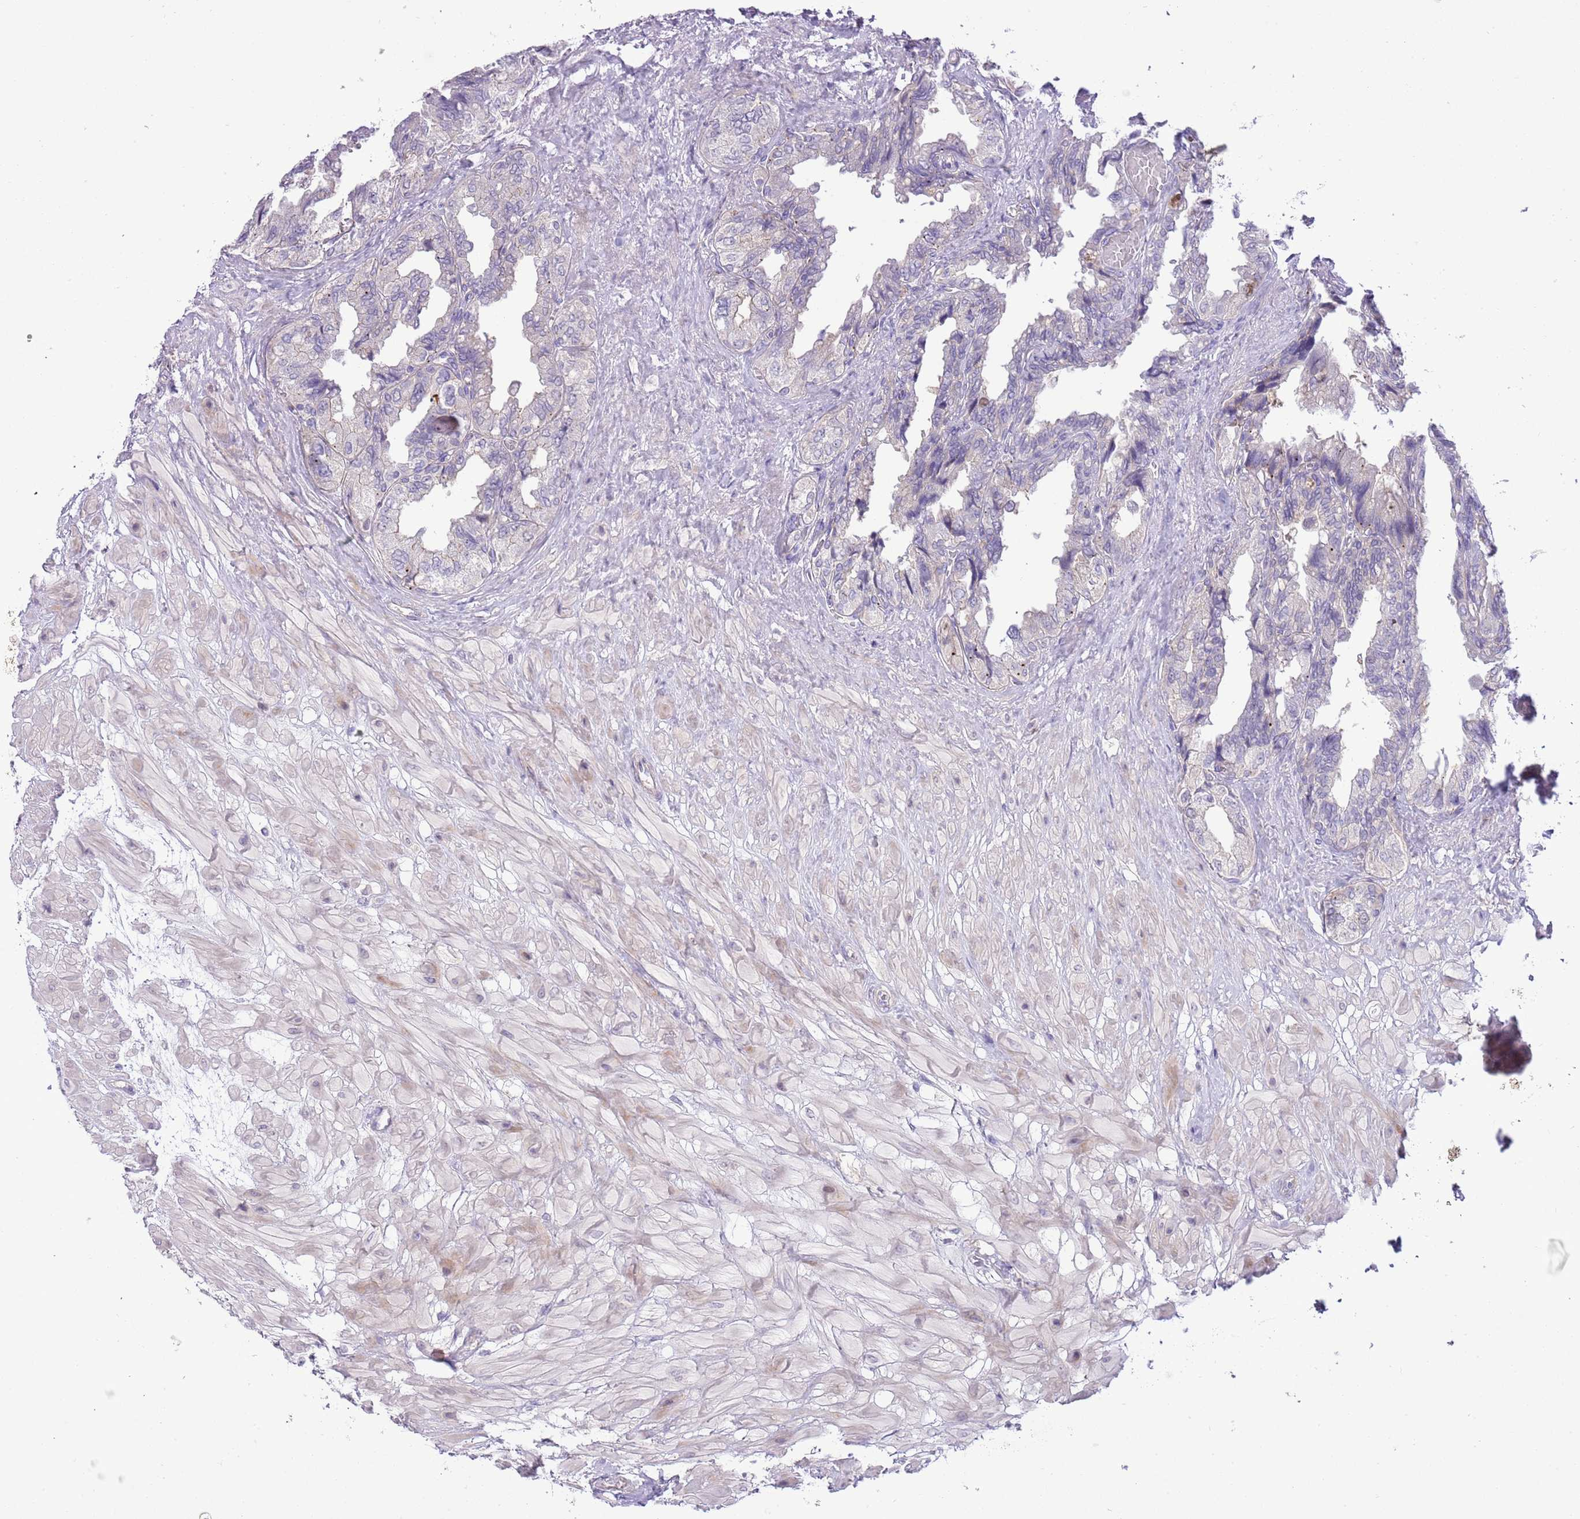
{"staining": {"intensity": "weak", "quantity": "<25%", "location": "cytoplasmic/membranous"}, "tissue": "seminal vesicle", "cell_type": "Glandular cells", "image_type": "normal", "snomed": [{"axis": "morphology", "description": "Normal tissue, NOS"}, {"axis": "topography", "description": "Seminal veicle"}, {"axis": "topography", "description": "Peripheral nerve tissue"}], "caption": "Human seminal vesicle stained for a protein using IHC exhibits no positivity in glandular cells.", "gene": "FBRSL1", "patient": {"sex": "male", "age": 60}}